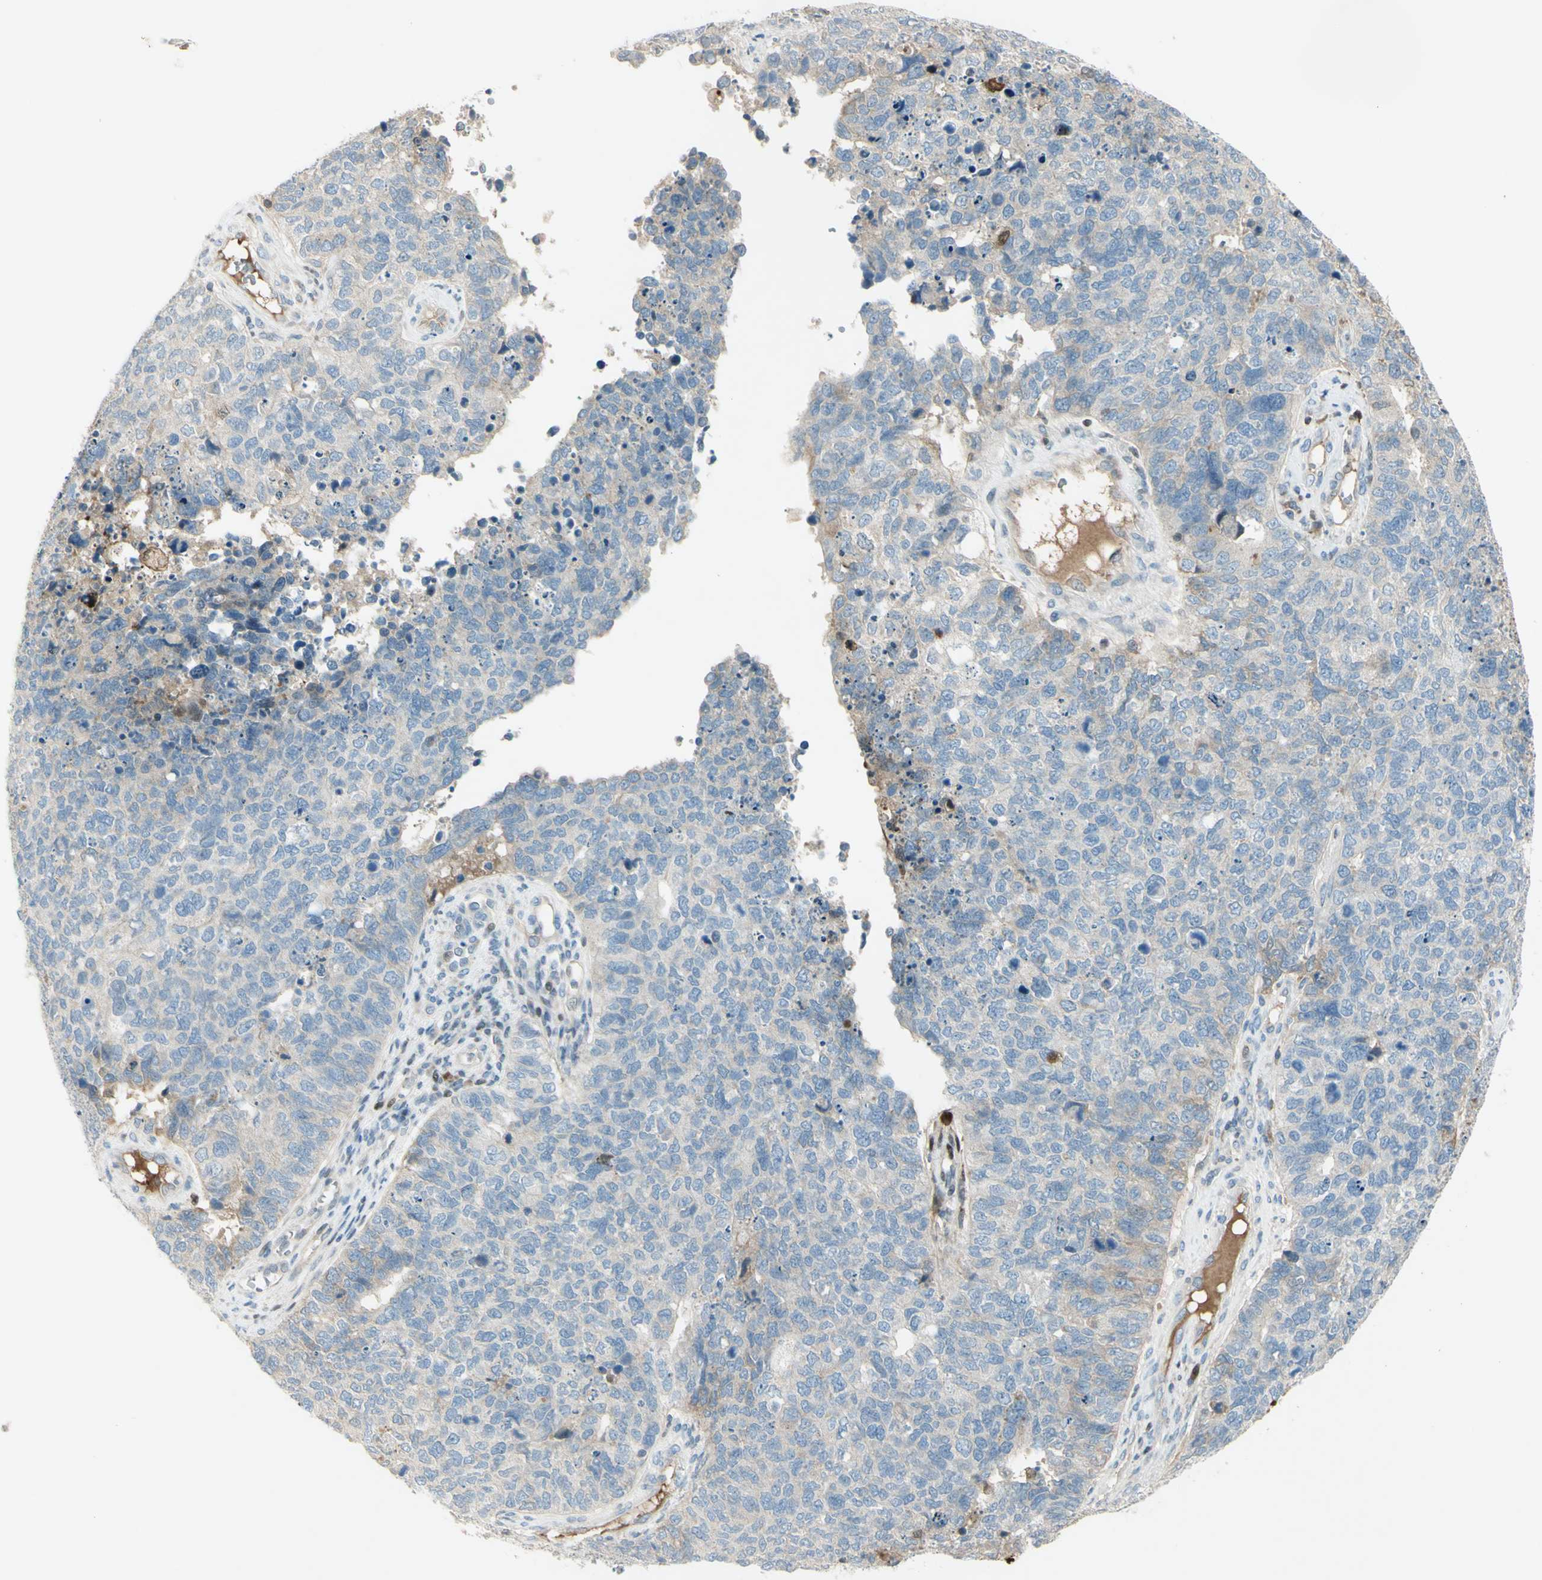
{"staining": {"intensity": "weak", "quantity": "<25%", "location": "cytoplasmic/membranous"}, "tissue": "cervical cancer", "cell_type": "Tumor cells", "image_type": "cancer", "snomed": [{"axis": "morphology", "description": "Squamous cell carcinoma, NOS"}, {"axis": "topography", "description": "Cervix"}], "caption": "An immunohistochemistry (IHC) image of cervical cancer (squamous cell carcinoma) is shown. There is no staining in tumor cells of cervical cancer (squamous cell carcinoma). (IHC, brightfield microscopy, high magnification).", "gene": "C1orf159", "patient": {"sex": "female", "age": 63}}